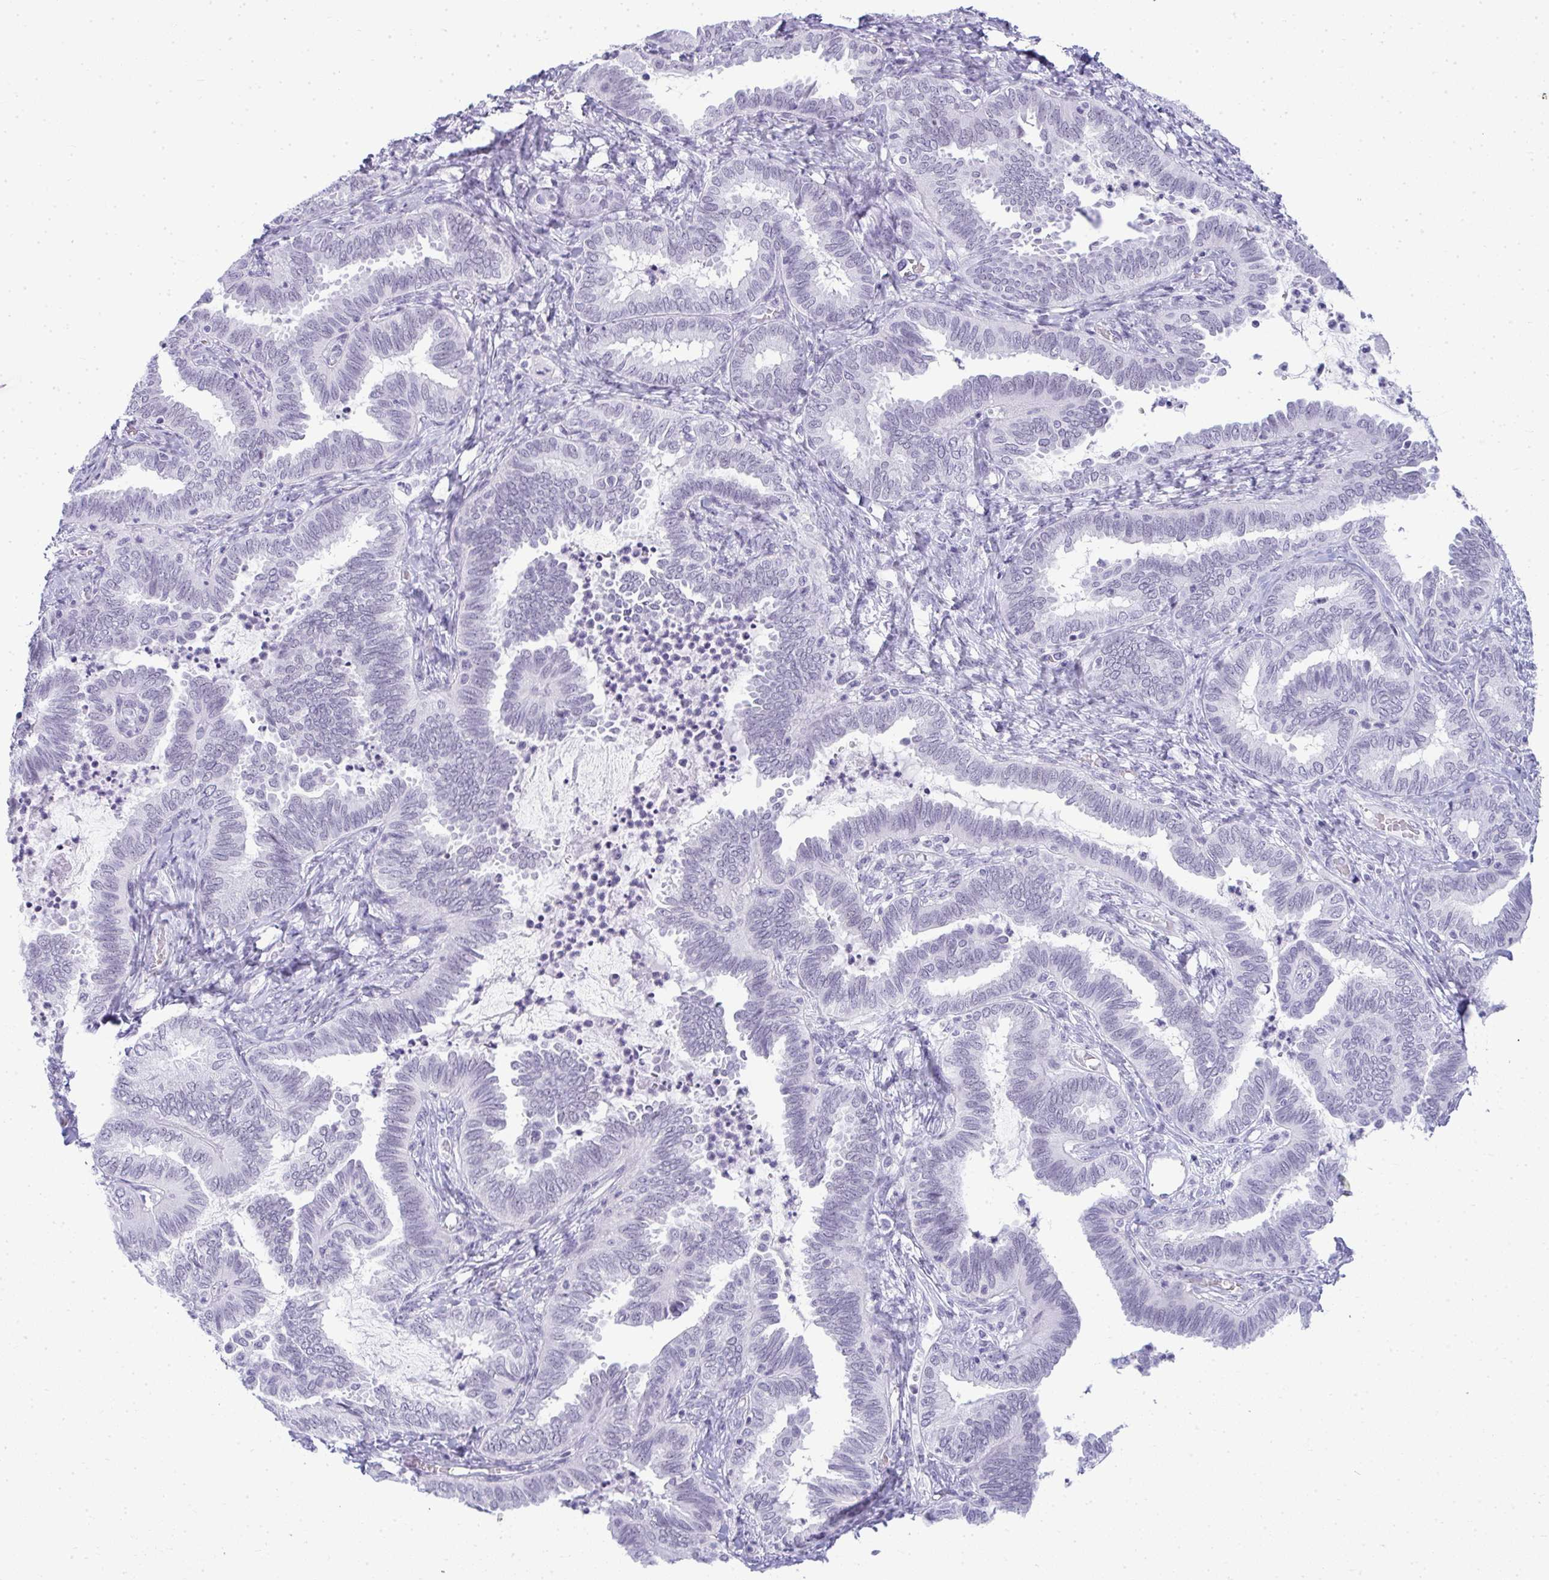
{"staining": {"intensity": "negative", "quantity": "none", "location": "none"}, "tissue": "ovarian cancer", "cell_type": "Tumor cells", "image_type": "cancer", "snomed": [{"axis": "morphology", "description": "Carcinoma, endometroid"}, {"axis": "topography", "description": "Ovary"}], "caption": "The image exhibits no significant expression in tumor cells of endometroid carcinoma (ovarian).", "gene": "PLA2G1B", "patient": {"sex": "female", "age": 70}}